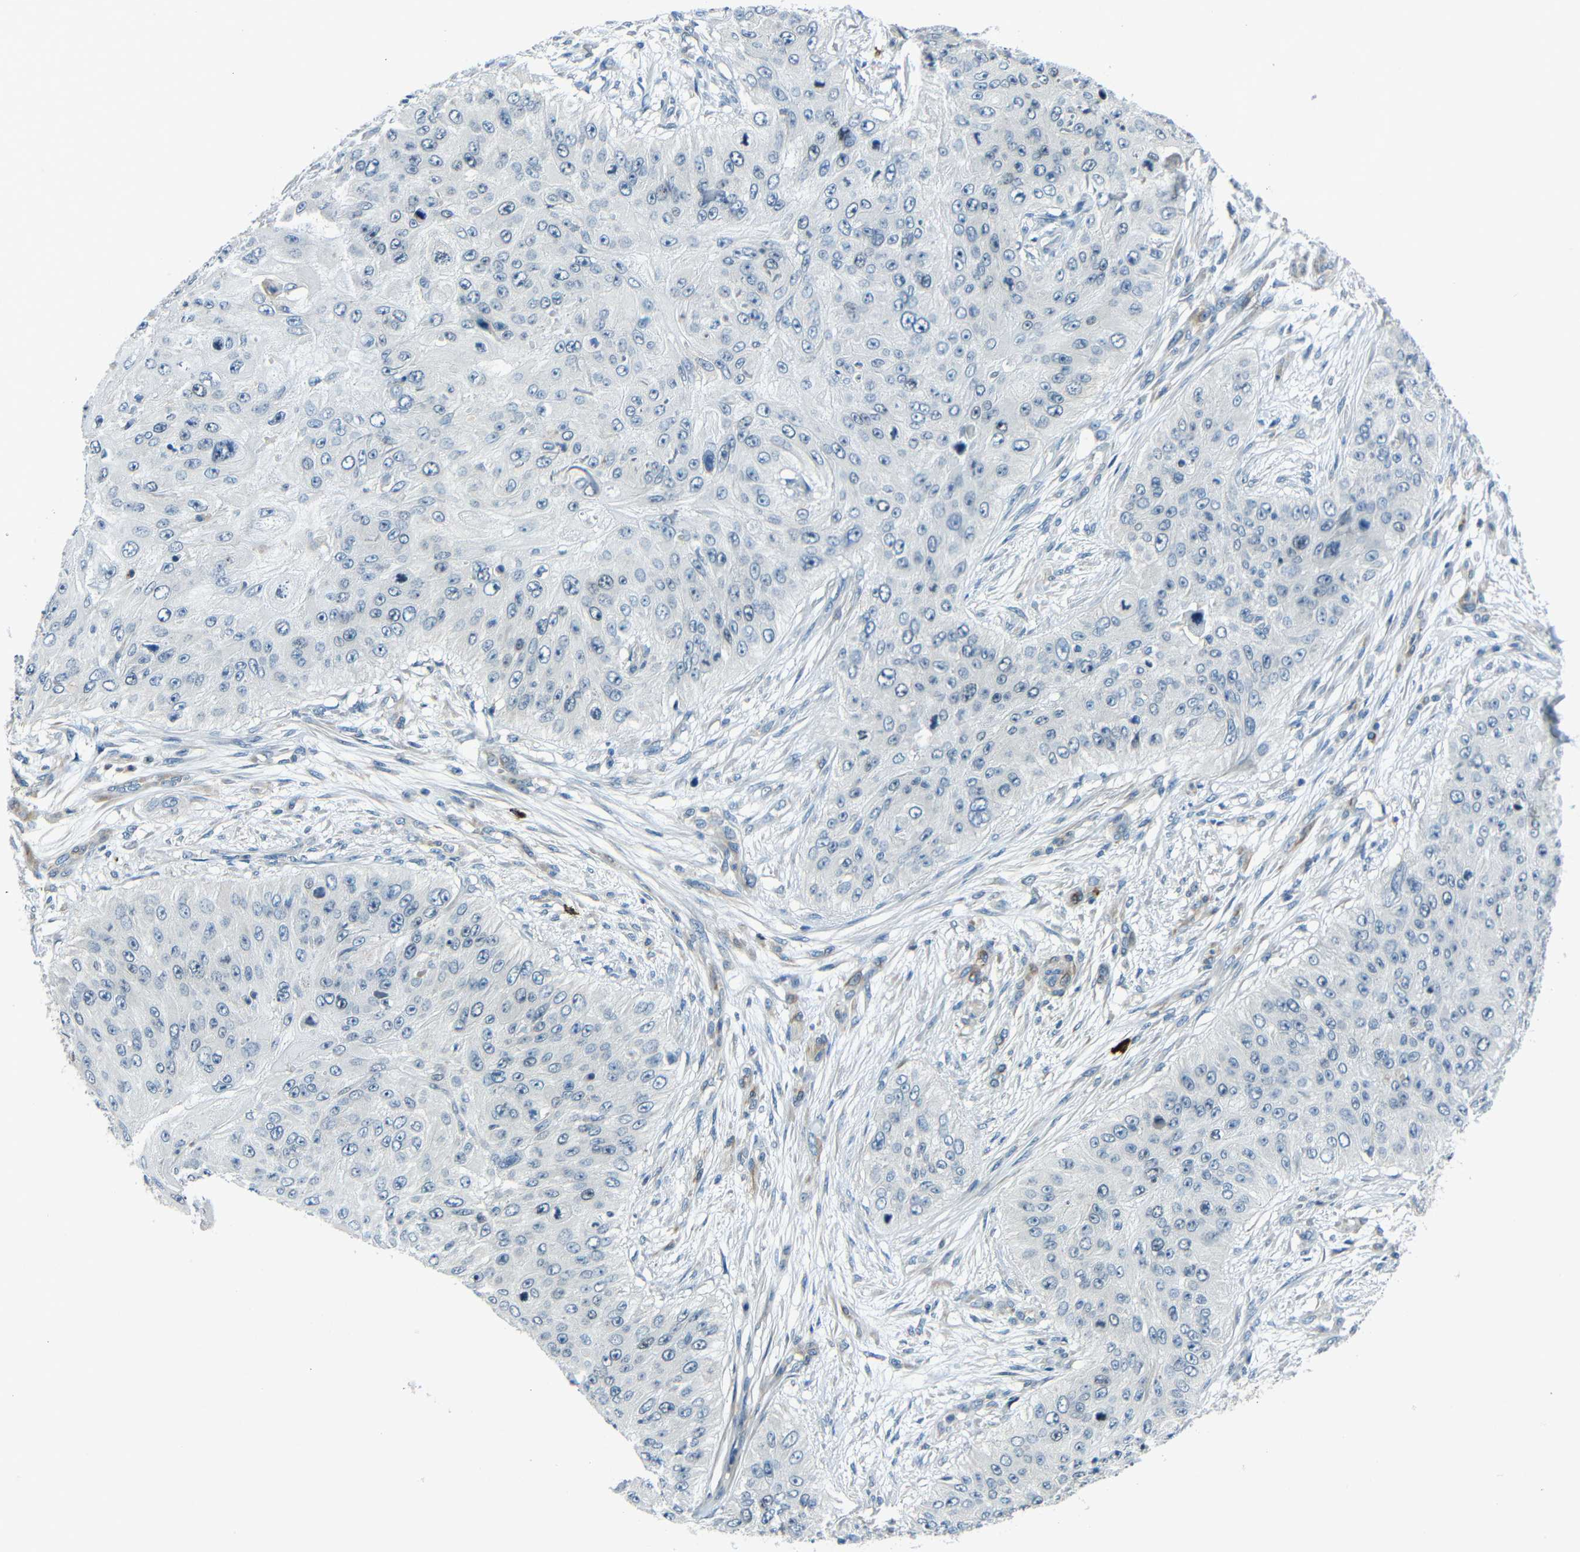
{"staining": {"intensity": "negative", "quantity": "none", "location": "none"}, "tissue": "skin cancer", "cell_type": "Tumor cells", "image_type": "cancer", "snomed": [{"axis": "morphology", "description": "Squamous cell carcinoma, NOS"}, {"axis": "topography", "description": "Skin"}], "caption": "An image of human skin squamous cell carcinoma is negative for staining in tumor cells.", "gene": "DCLK1", "patient": {"sex": "female", "age": 80}}